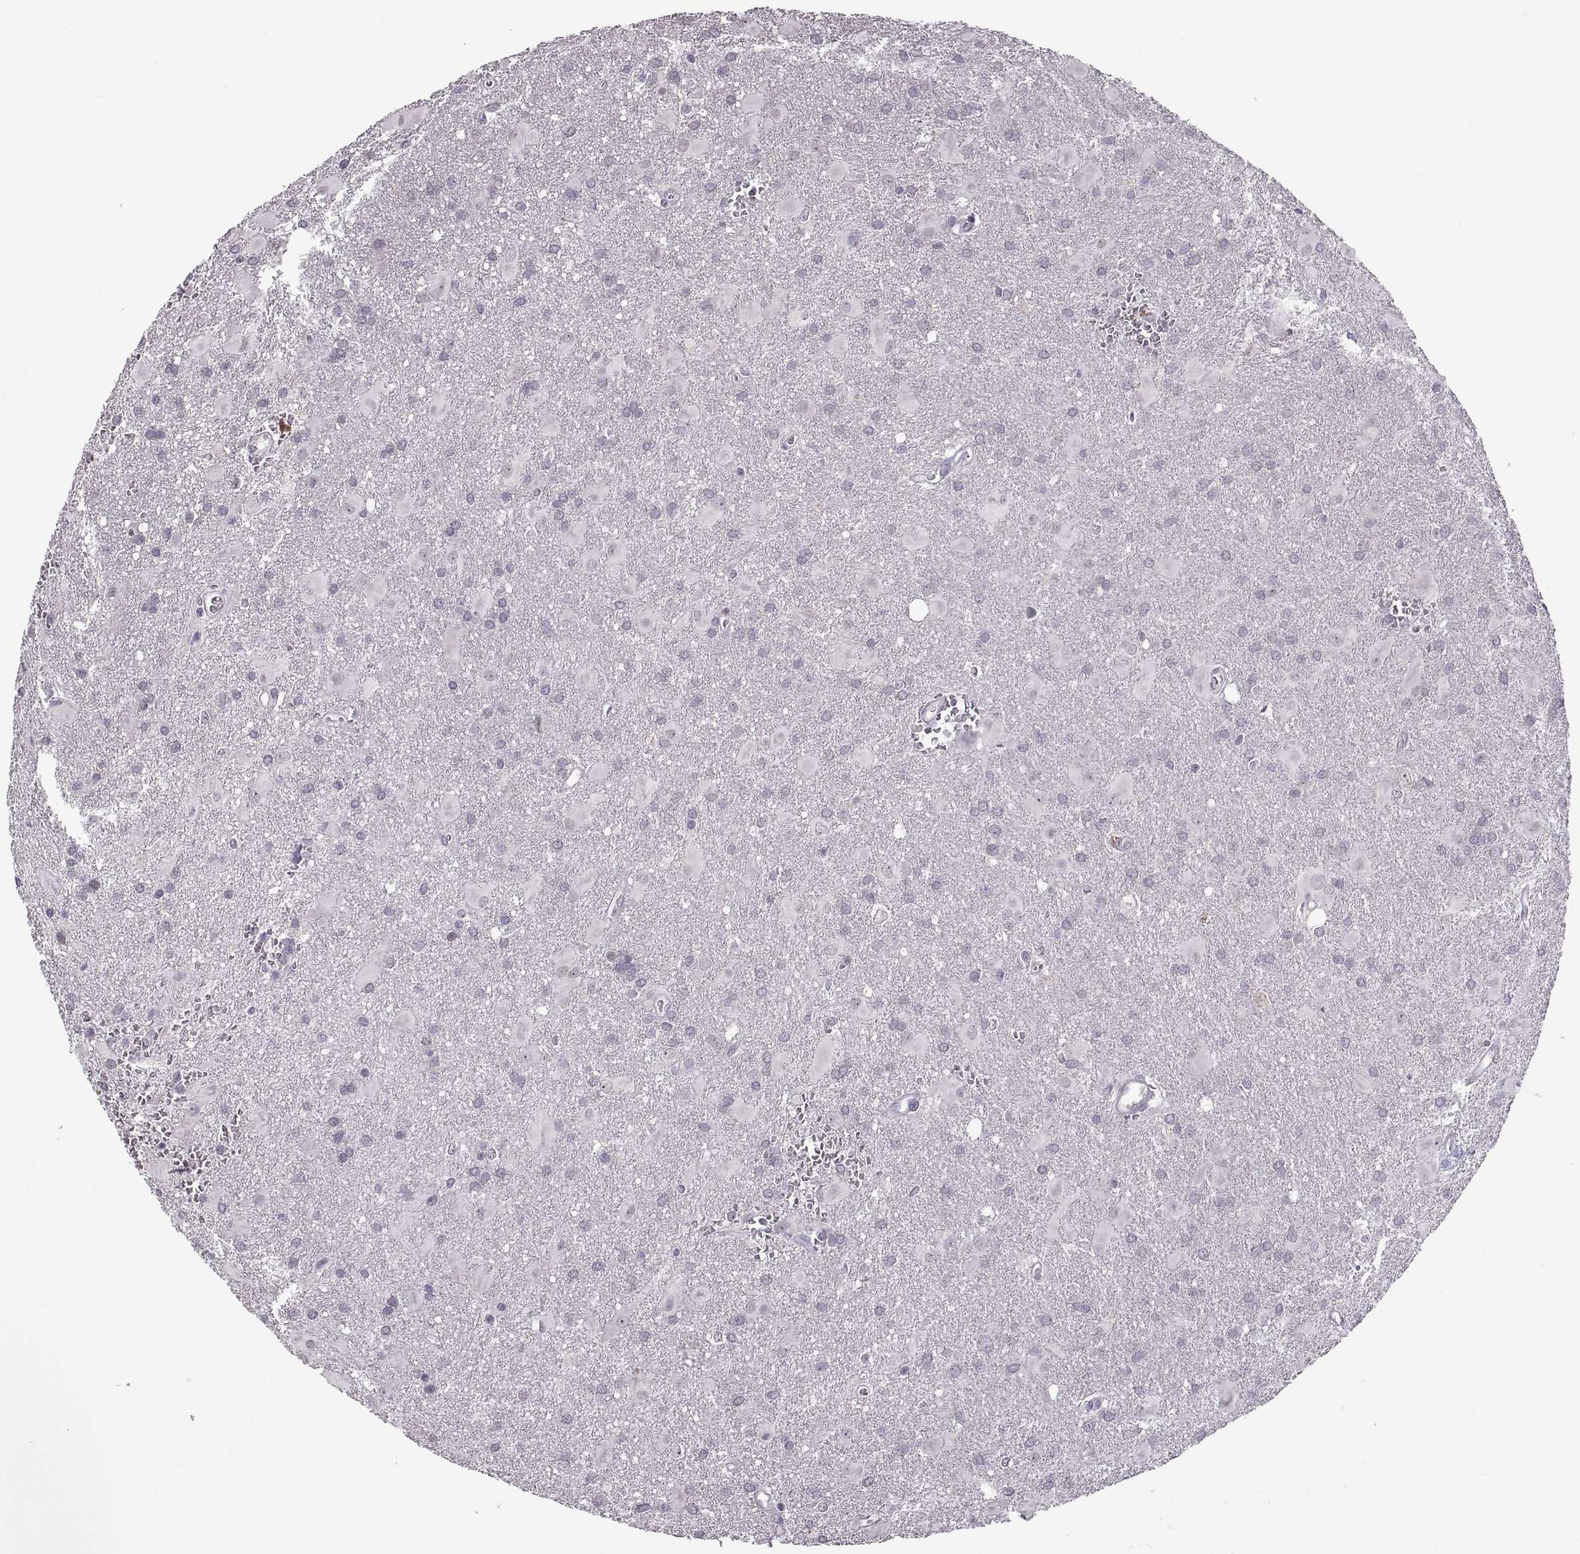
{"staining": {"intensity": "negative", "quantity": "none", "location": "none"}, "tissue": "glioma", "cell_type": "Tumor cells", "image_type": "cancer", "snomed": [{"axis": "morphology", "description": "Glioma, malignant, Low grade"}, {"axis": "topography", "description": "Brain"}], "caption": "A photomicrograph of glioma stained for a protein shows no brown staining in tumor cells. Brightfield microscopy of immunohistochemistry stained with DAB (3,3'-diaminobenzidine) (brown) and hematoxylin (blue), captured at high magnification.", "gene": "NEK2", "patient": {"sex": "male", "age": 58}}